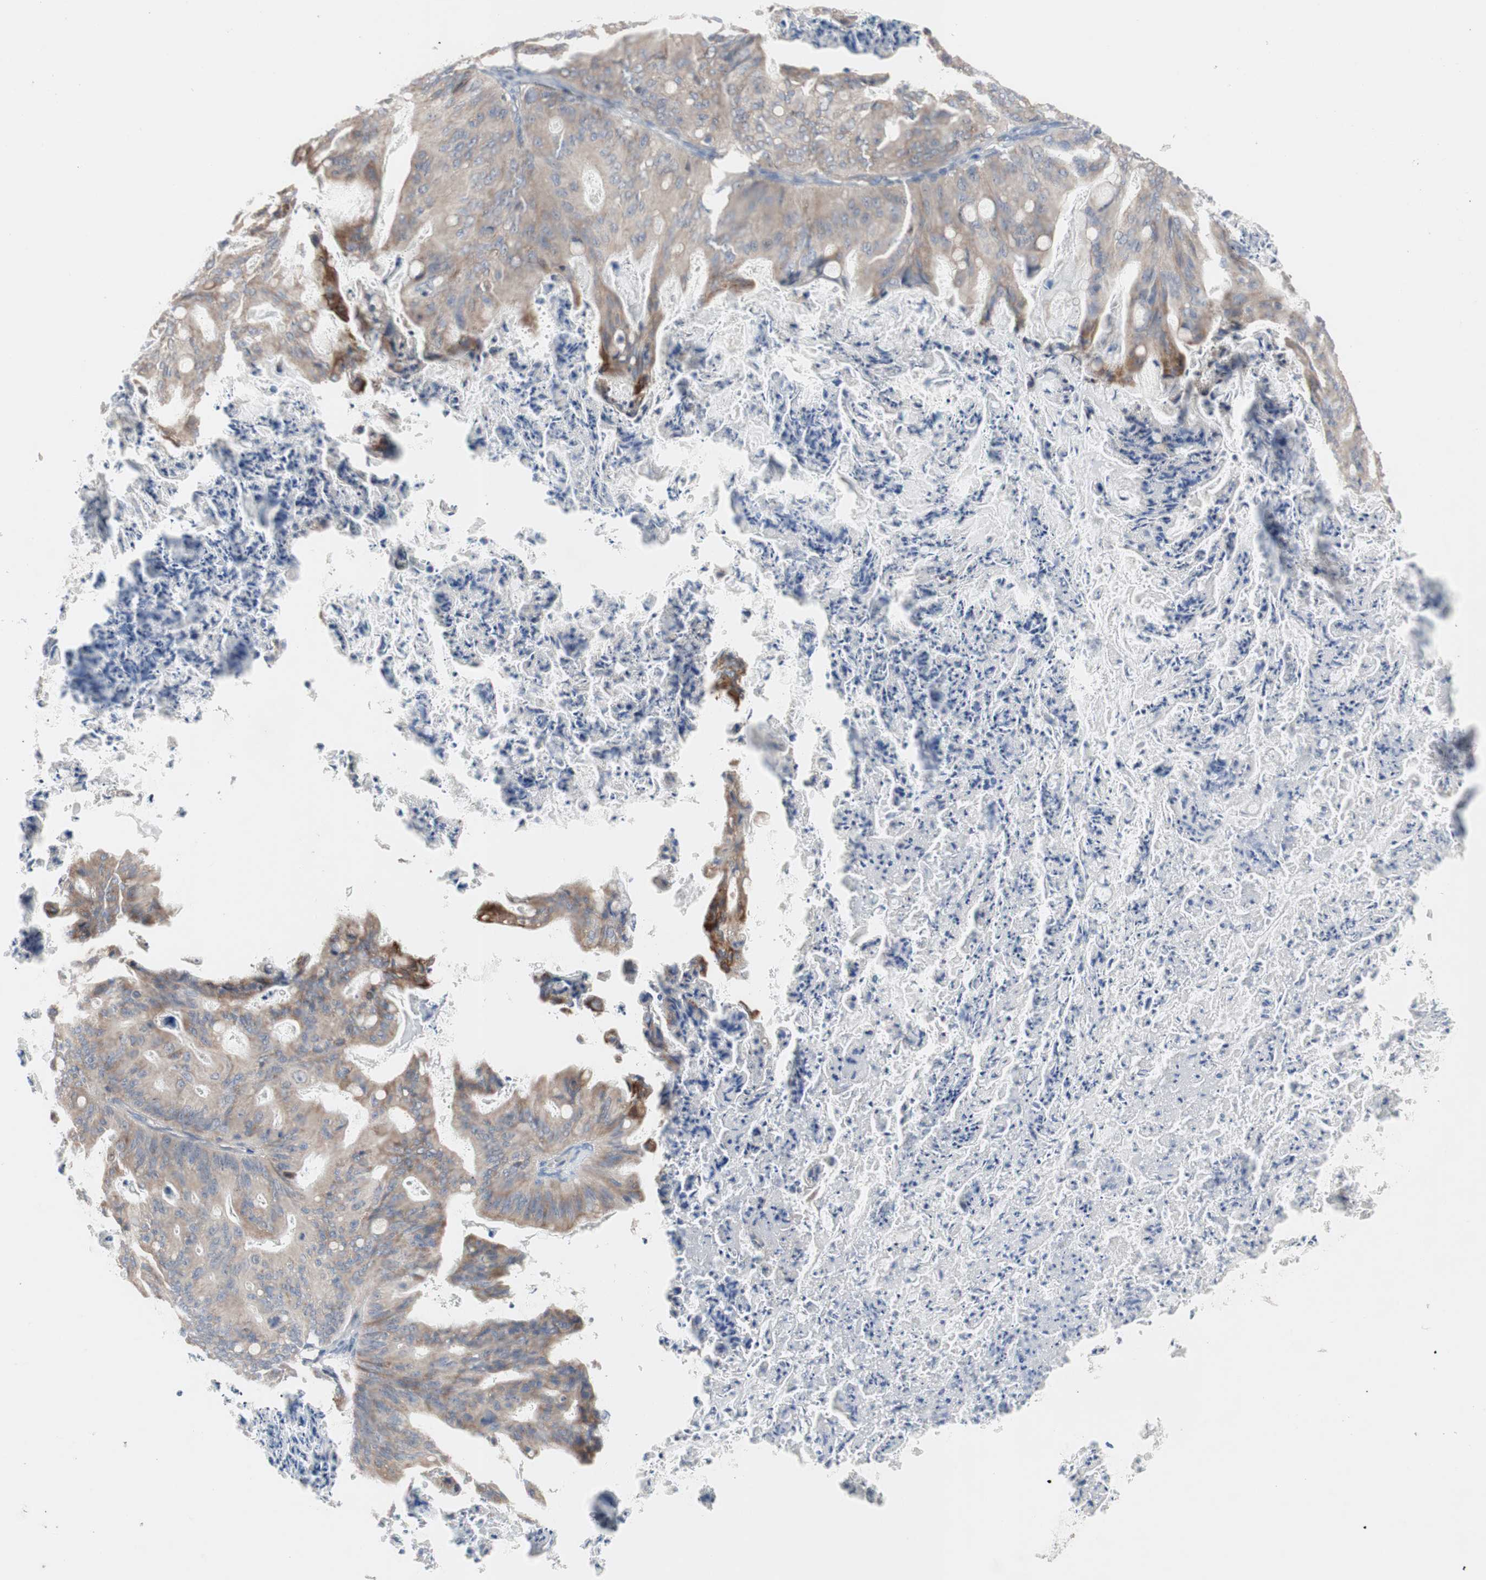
{"staining": {"intensity": "moderate", "quantity": ">75%", "location": "cytoplasmic/membranous"}, "tissue": "ovarian cancer", "cell_type": "Tumor cells", "image_type": "cancer", "snomed": [{"axis": "morphology", "description": "Cystadenocarcinoma, mucinous, NOS"}, {"axis": "topography", "description": "Ovary"}], "caption": "A high-resolution micrograph shows immunohistochemistry staining of mucinous cystadenocarcinoma (ovarian), which shows moderate cytoplasmic/membranous positivity in about >75% of tumor cells.", "gene": "TTC14", "patient": {"sex": "female", "age": 36}}